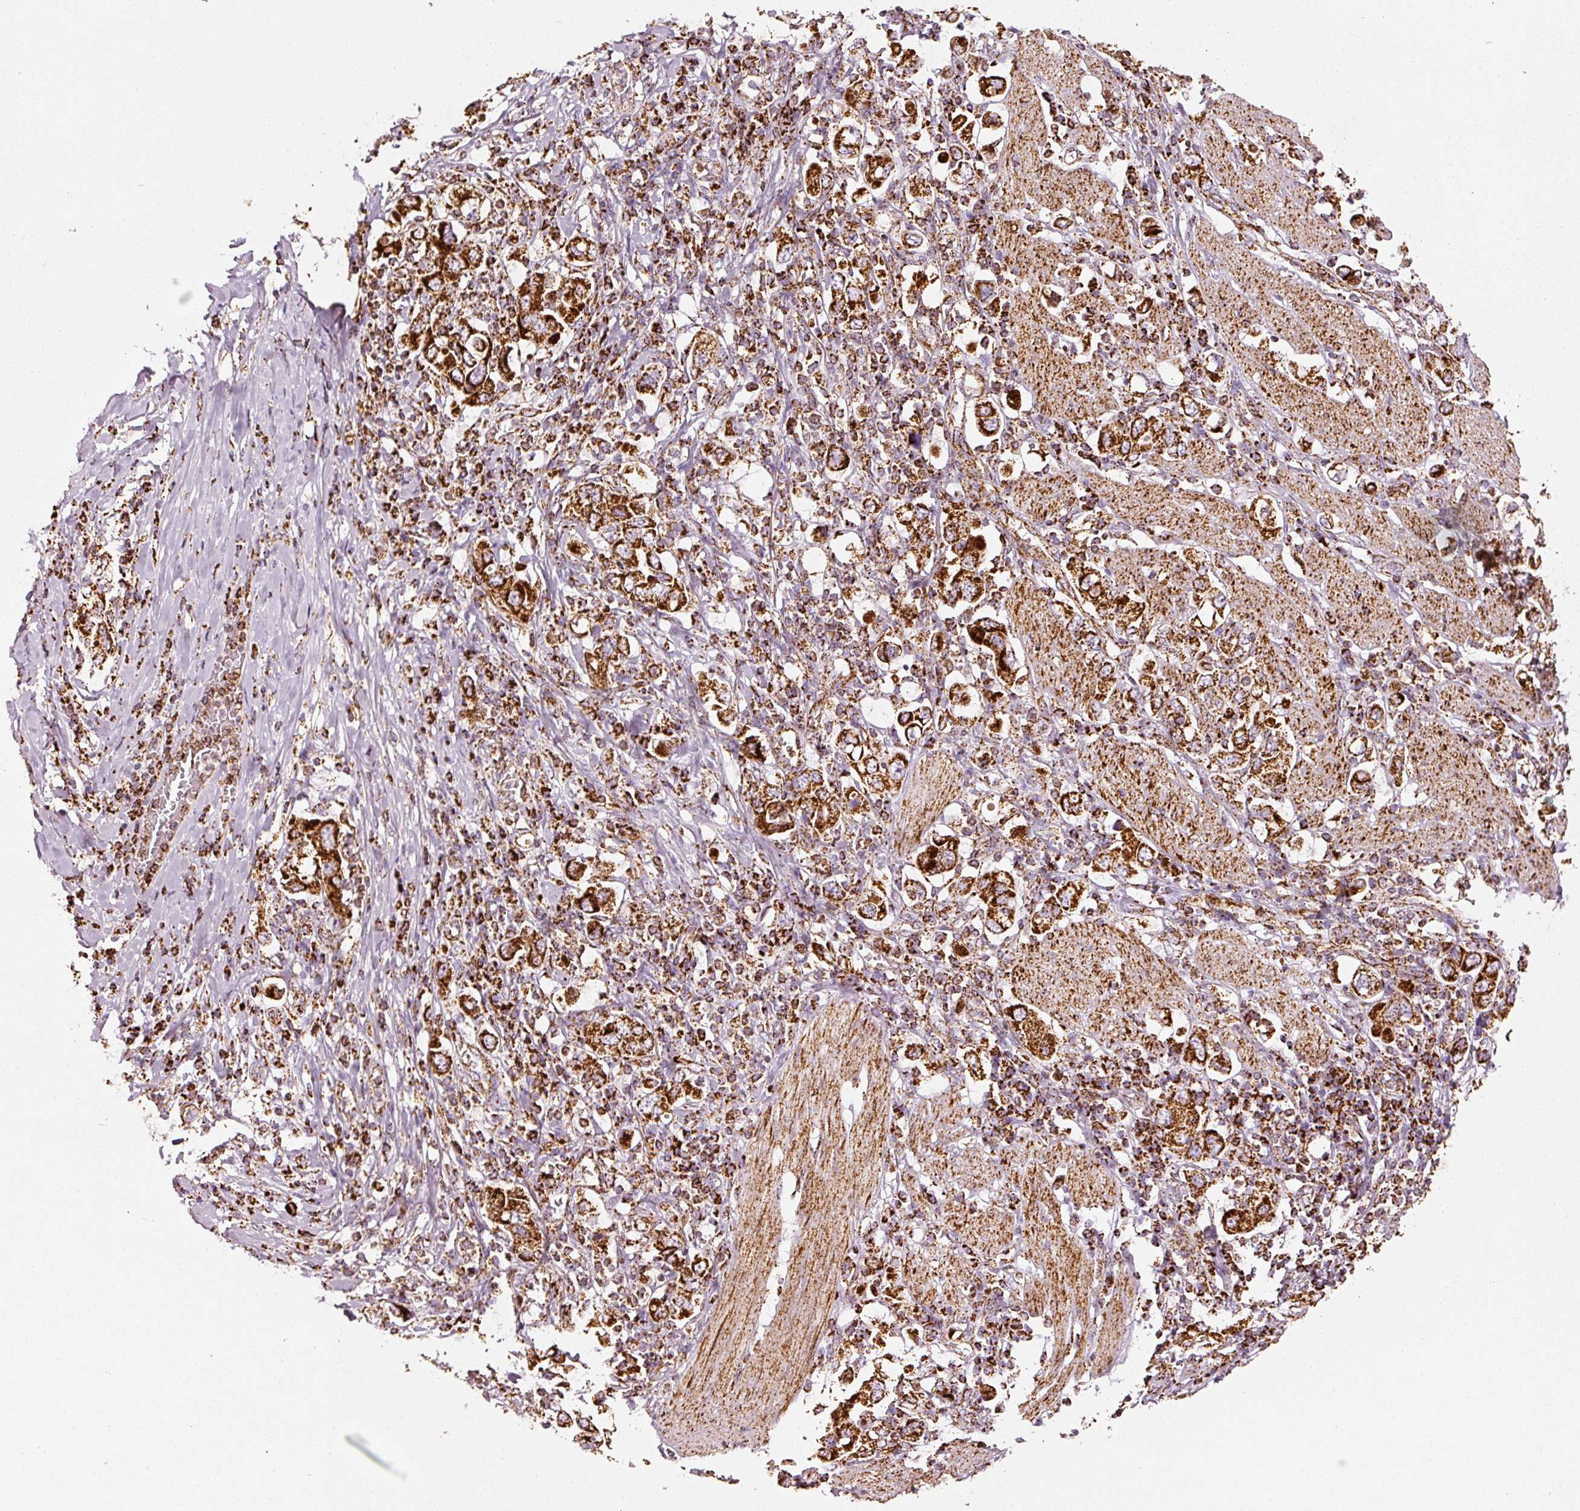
{"staining": {"intensity": "strong", "quantity": ">75%", "location": "cytoplasmic/membranous"}, "tissue": "stomach cancer", "cell_type": "Tumor cells", "image_type": "cancer", "snomed": [{"axis": "morphology", "description": "Adenocarcinoma, NOS"}, {"axis": "topography", "description": "Stomach, upper"}], "caption": "Immunohistochemical staining of adenocarcinoma (stomach) reveals high levels of strong cytoplasmic/membranous positivity in approximately >75% of tumor cells.", "gene": "UQCRC1", "patient": {"sex": "male", "age": 62}}